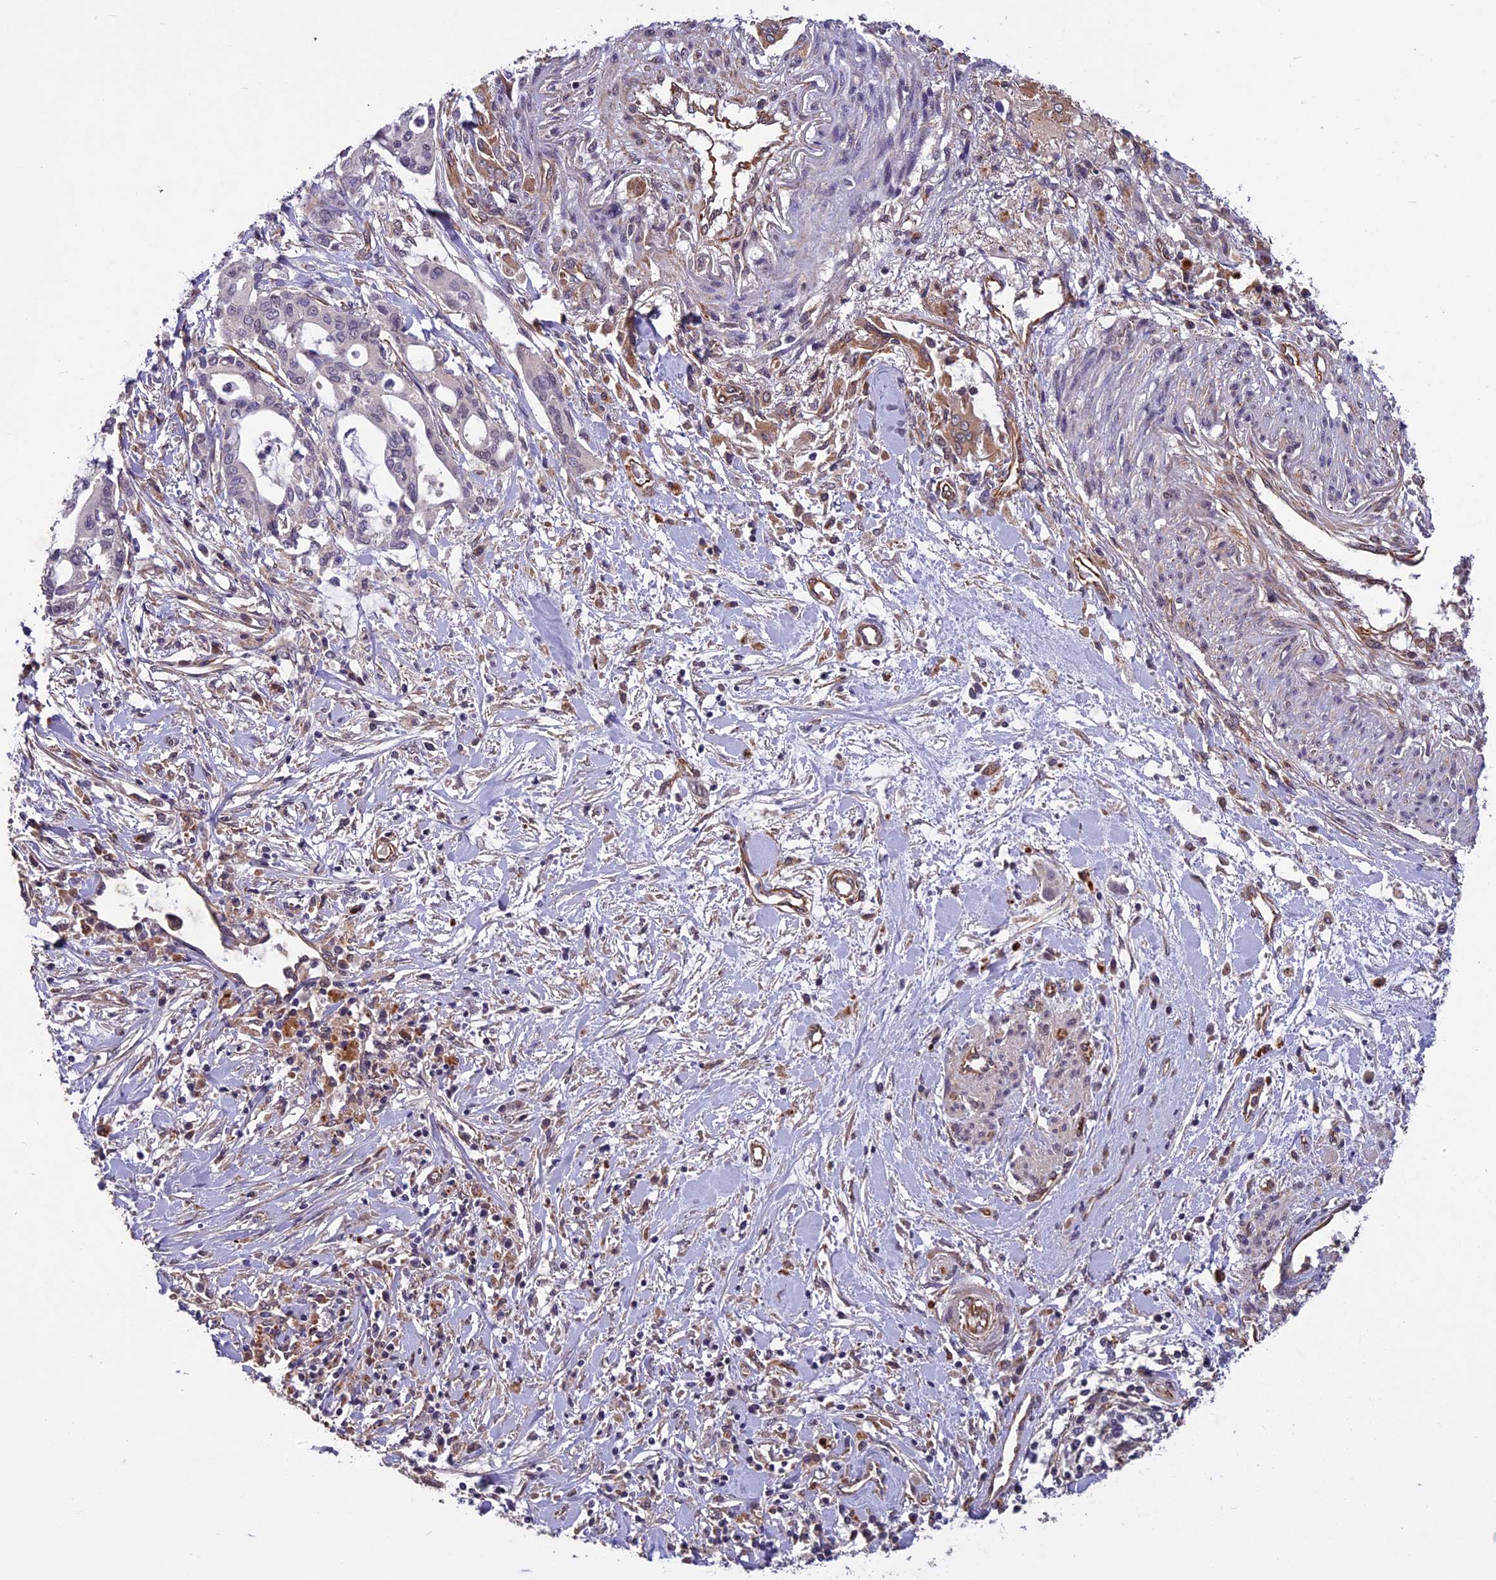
{"staining": {"intensity": "weak", "quantity": "<25%", "location": "nuclear"}, "tissue": "pancreatic cancer", "cell_type": "Tumor cells", "image_type": "cancer", "snomed": [{"axis": "morphology", "description": "Adenocarcinoma, NOS"}, {"axis": "topography", "description": "Pancreas"}], "caption": "Adenocarcinoma (pancreatic) was stained to show a protein in brown. There is no significant positivity in tumor cells. (DAB (3,3'-diaminobenzidine) IHC with hematoxylin counter stain).", "gene": "C3orf70", "patient": {"sex": "male", "age": 46}}